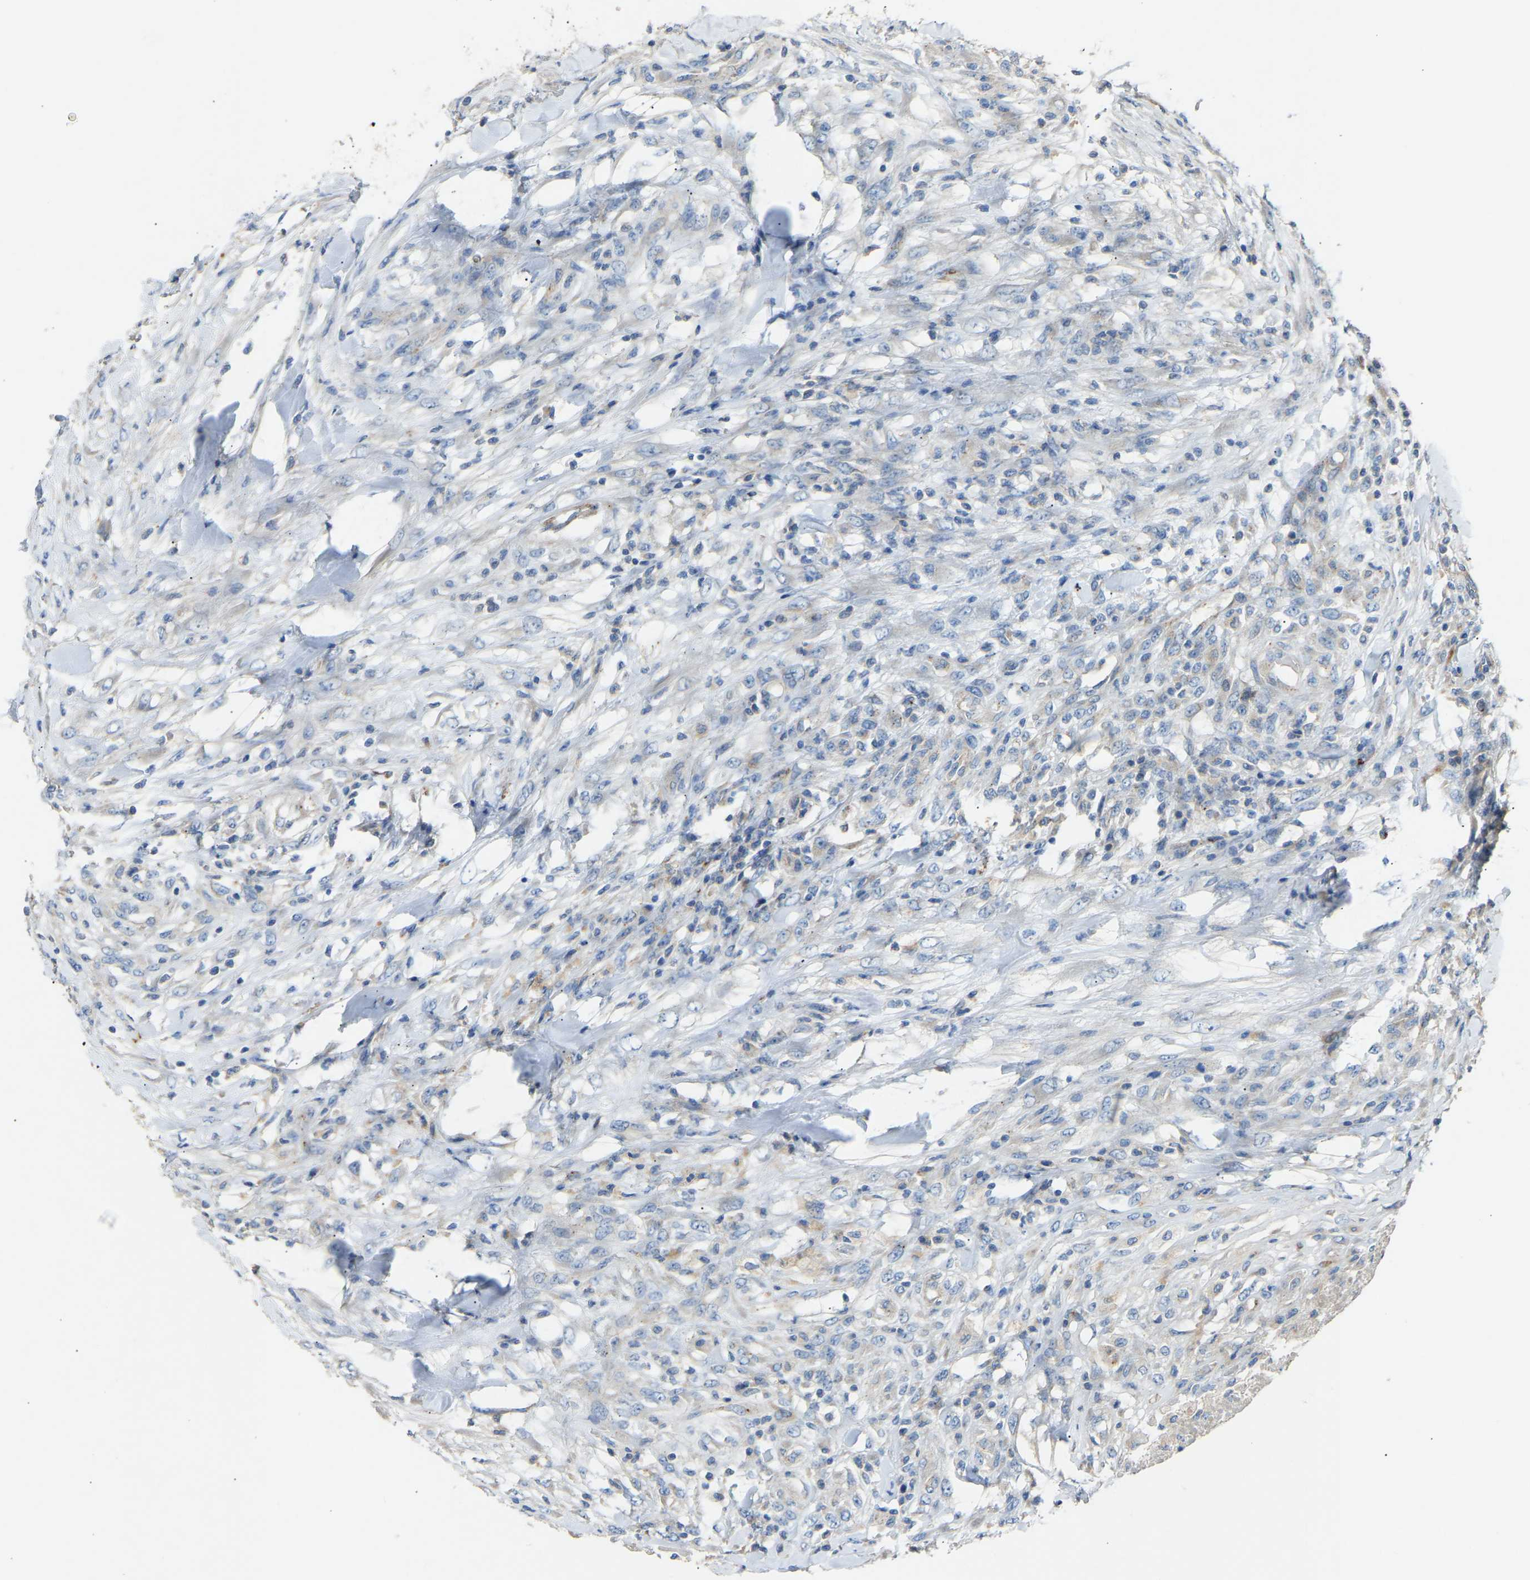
{"staining": {"intensity": "negative", "quantity": "none", "location": "none"}, "tissue": "testis cancer", "cell_type": "Tumor cells", "image_type": "cancer", "snomed": [{"axis": "morphology", "description": "Seminoma, NOS"}, {"axis": "topography", "description": "Testis"}], "caption": "A high-resolution micrograph shows IHC staining of testis cancer (seminoma), which shows no significant staining in tumor cells.", "gene": "RGP1", "patient": {"sex": "male", "age": 59}}